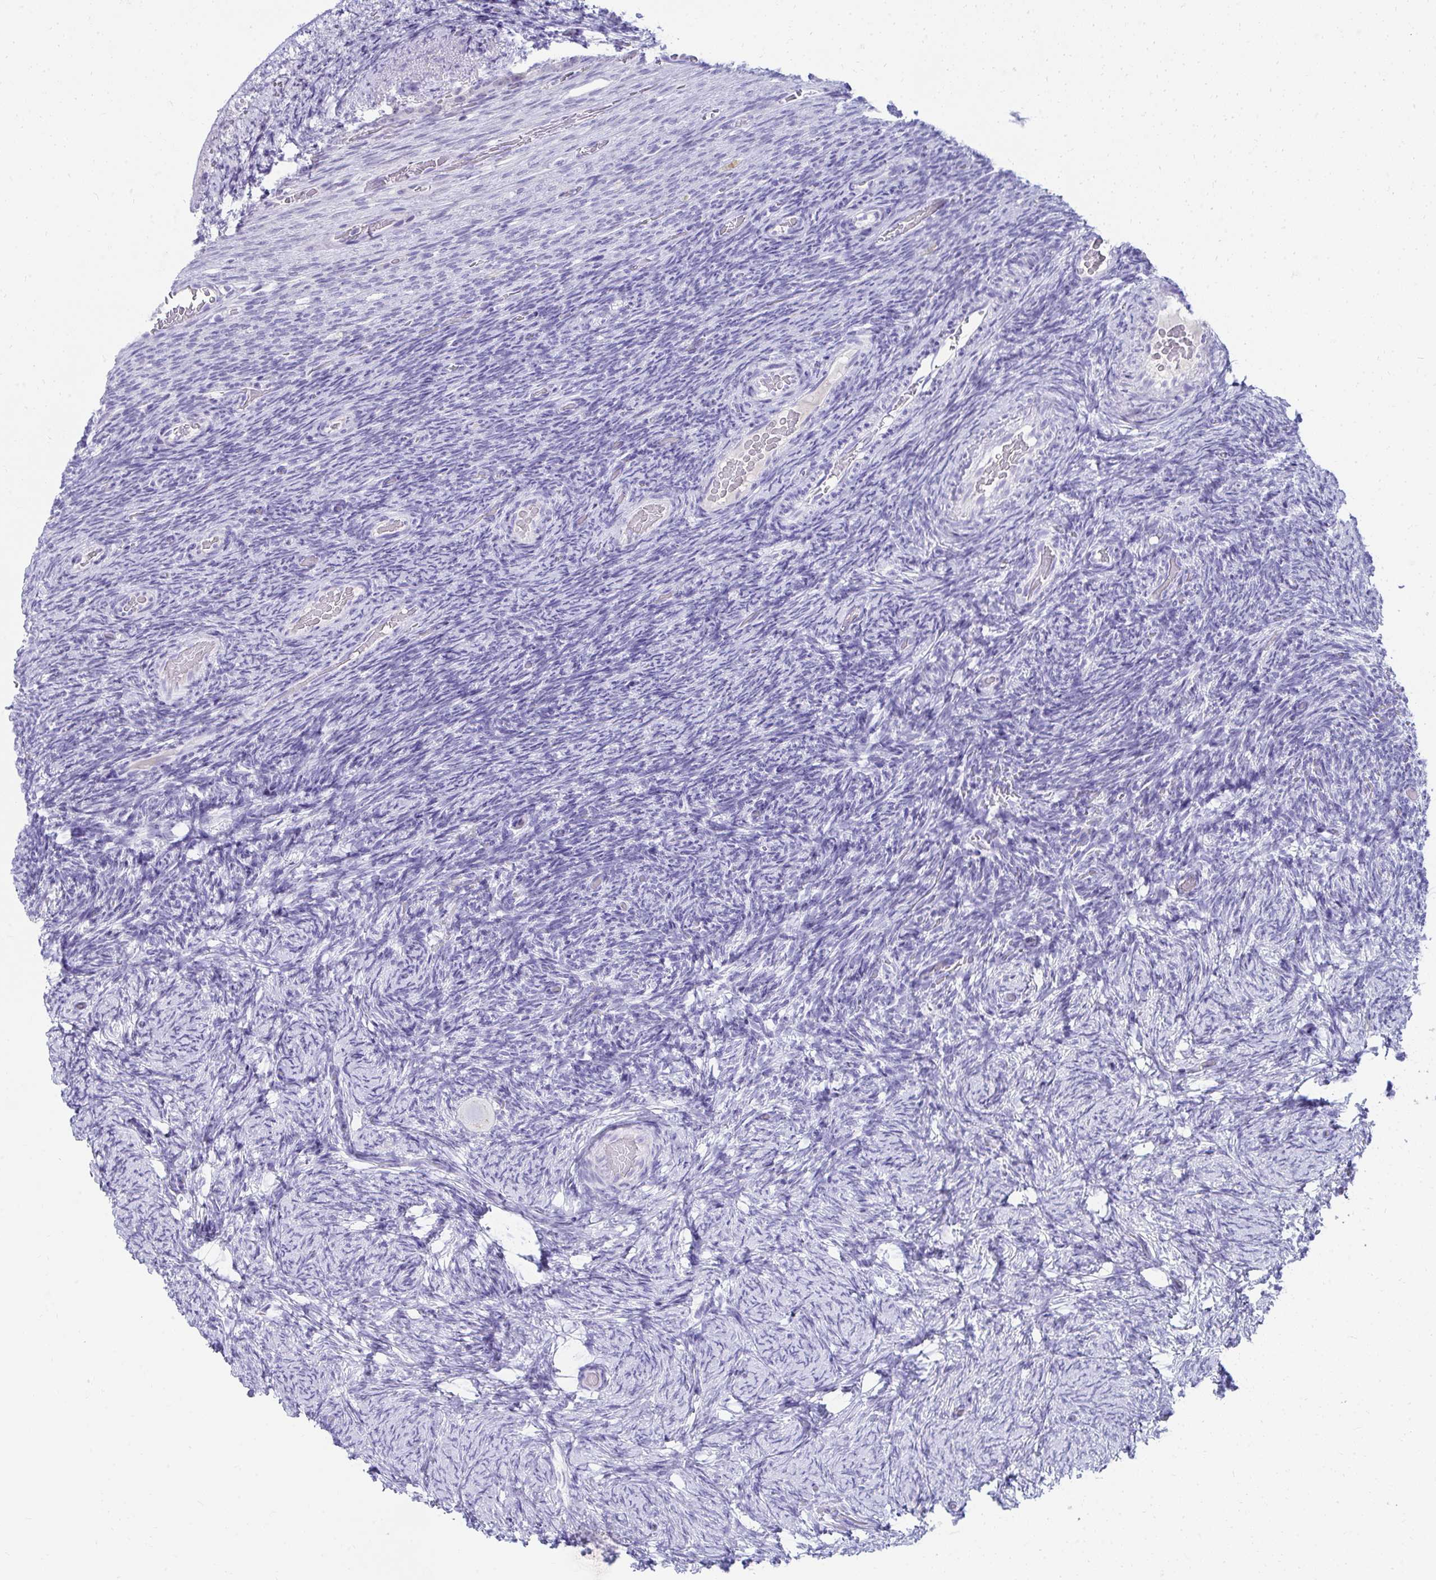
{"staining": {"intensity": "negative", "quantity": "none", "location": "none"}, "tissue": "ovary", "cell_type": "Follicle cells", "image_type": "normal", "snomed": [{"axis": "morphology", "description": "Normal tissue, NOS"}, {"axis": "topography", "description": "Ovary"}], "caption": "A histopathology image of ovary stained for a protein demonstrates no brown staining in follicle cells.", "gene": "SEC14L3", "patient": {"sex": "female", "age": 34}}